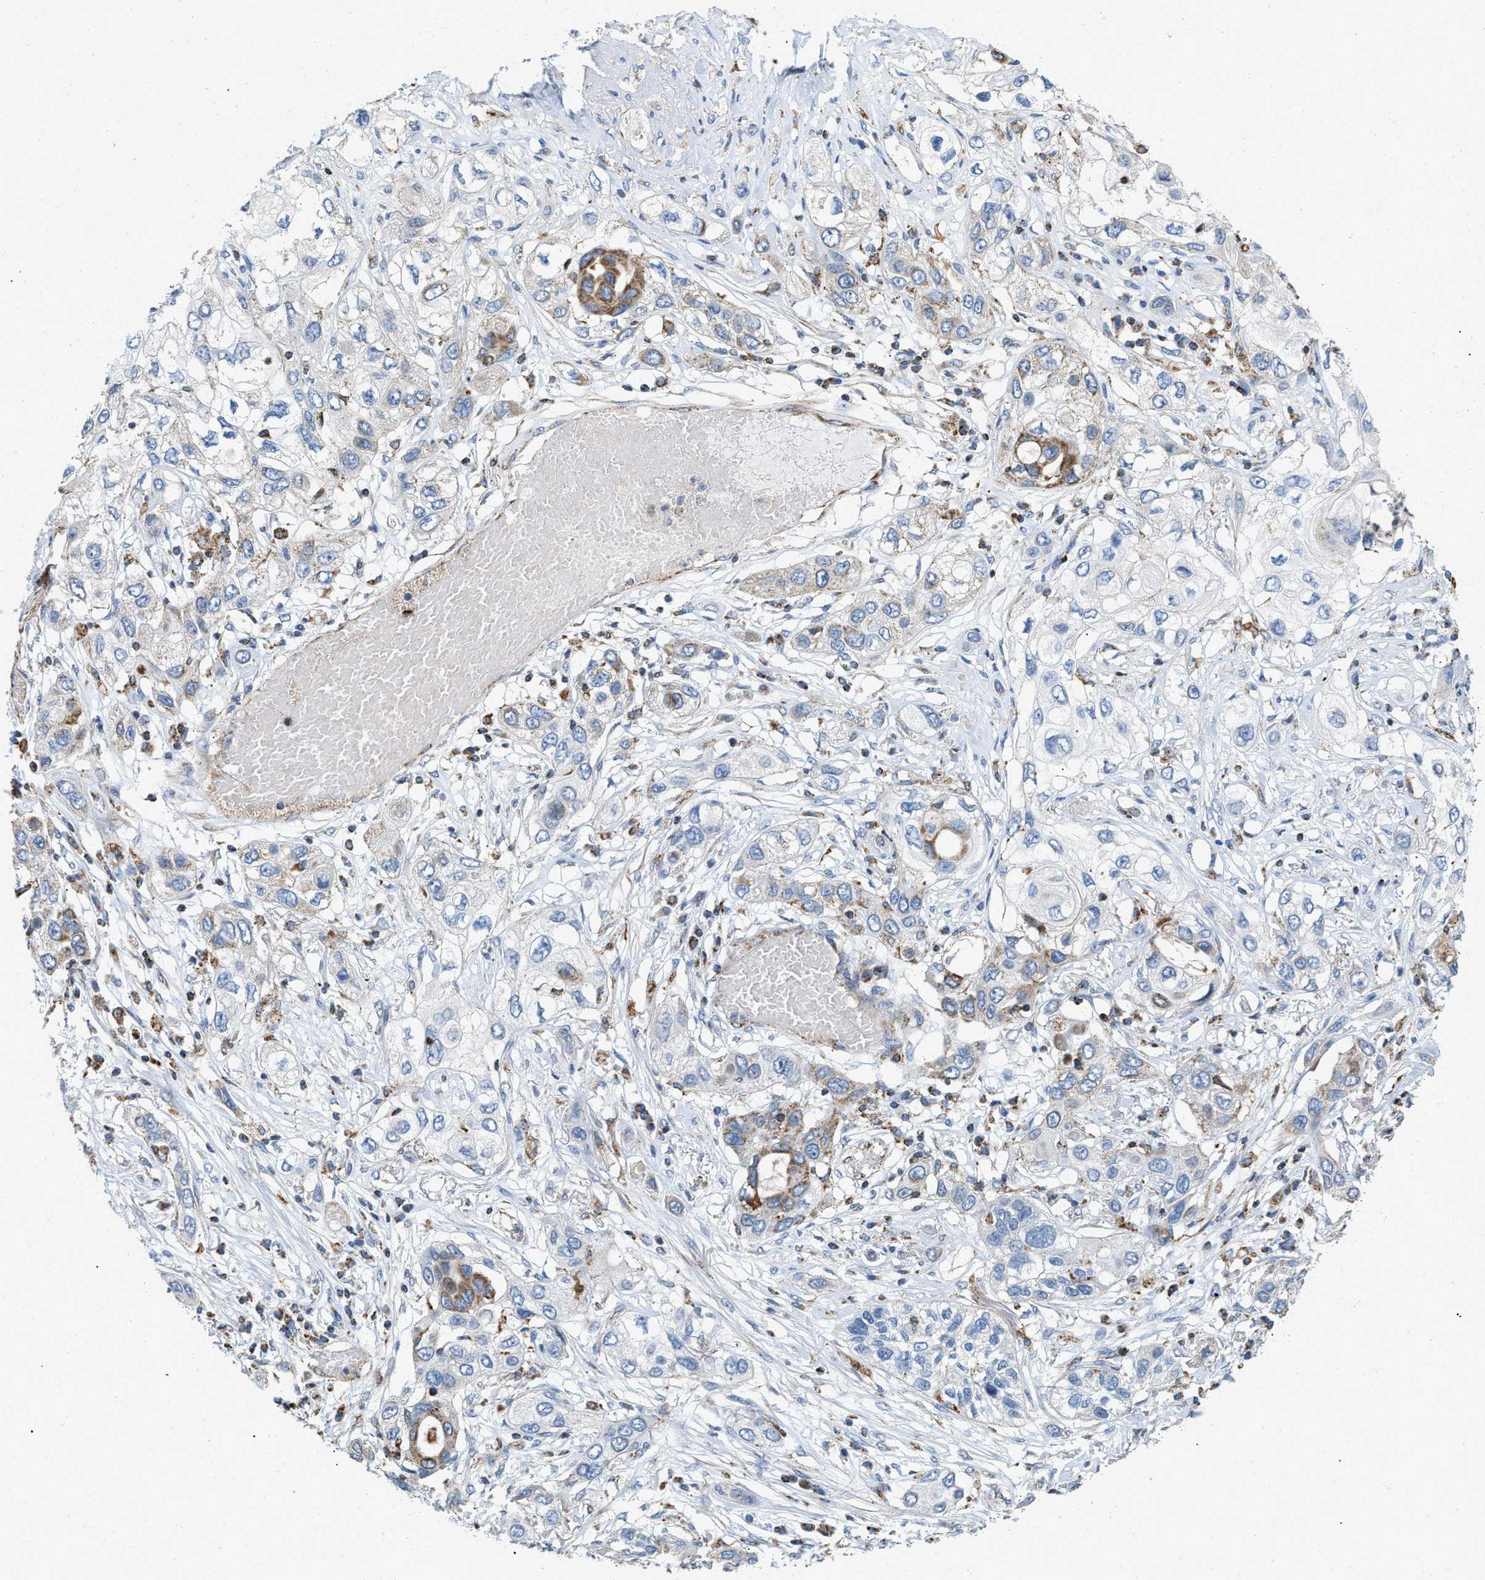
{"staining": {"intensity": "moderate", "quantity": "<25%", "location": "cytoplasmic/membranous"}, "tissue": "lung cancer", "cell_type": "Tumor cells", "image_type": "cancer", "snomed": [{"axis": "morphology", "description": "Squamous cell carcinoma, NOS"}, {"axis": "topography", "description": "Lung"}], "caption": "Immunohistochemistry (IHC) staining of lung squamous cell carcinoma, which displays low levels of moderate cytoplasmic/membranous positivity in approximately <25% of tumor cells indicating moderate cytoplasmic/membranous protein expression. The staining was performed using DAB (3,3'-diaminobenzidine) (brown) for protein detection and nuclei were counterstained in hematoxylin (blue).", "gene": "GRB10", "patient": {"sex": "male", "age": 71}}